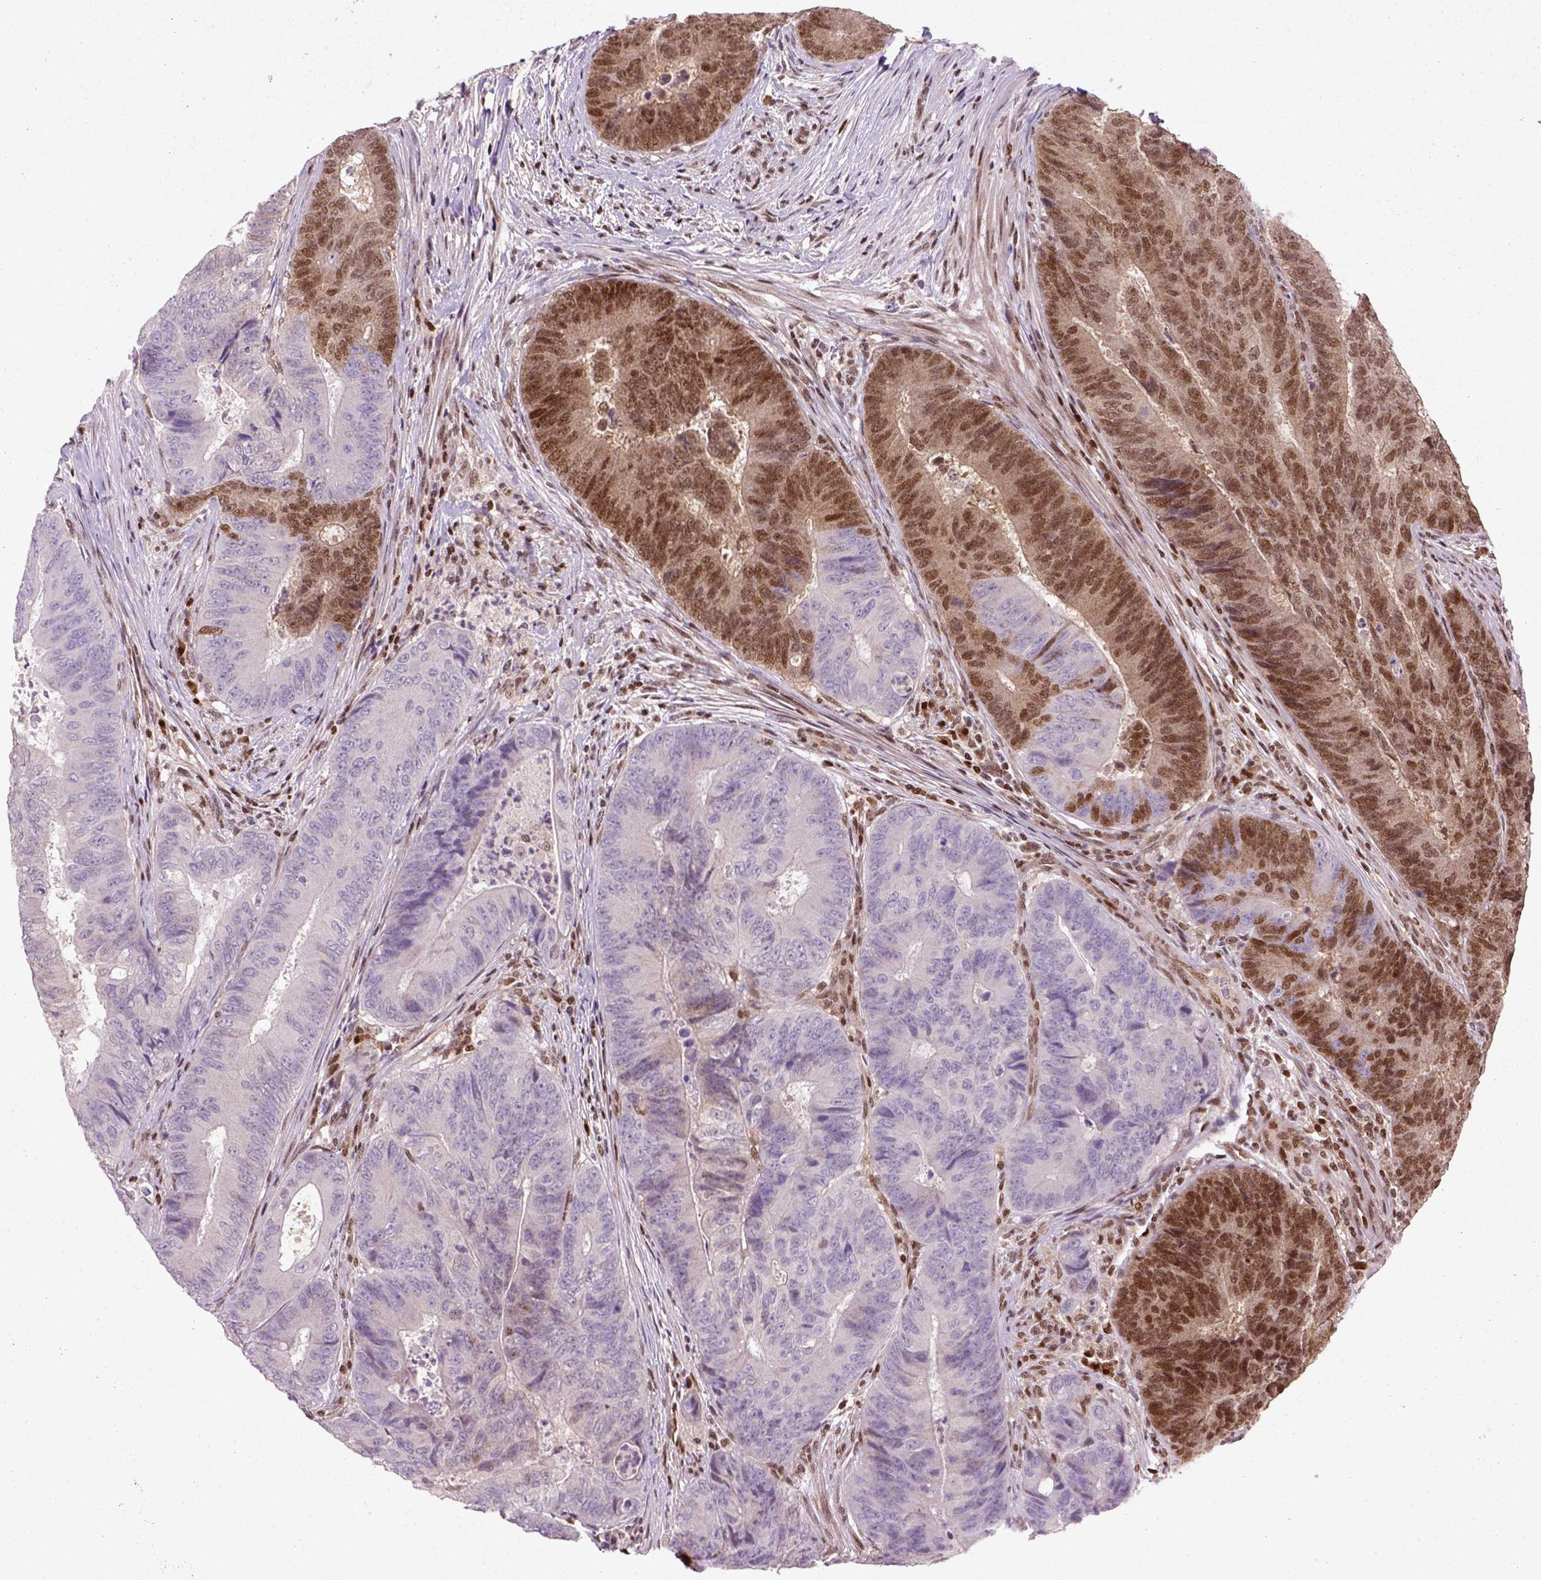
{"staining": {"intensity": "moderate", "quantity": "25%-75%", "location": "nuclear"}, "tissue": "colorectal cancer", "cell_type": "Tumor cells", "image_type": "cancer", "snomed": [{"axis": "morphology", "description": "Adenocarcinoma, NOS"}, {"axis": "topography", "description": "Colon"}], "caption": "Immunohistochemical staining of human colorectal cancer demonstrates moderate nuclear protein staining in about 25%-75% of tumor cells.", "gene": "MGMT", "patient": {"sex": "female", "age": 48}}